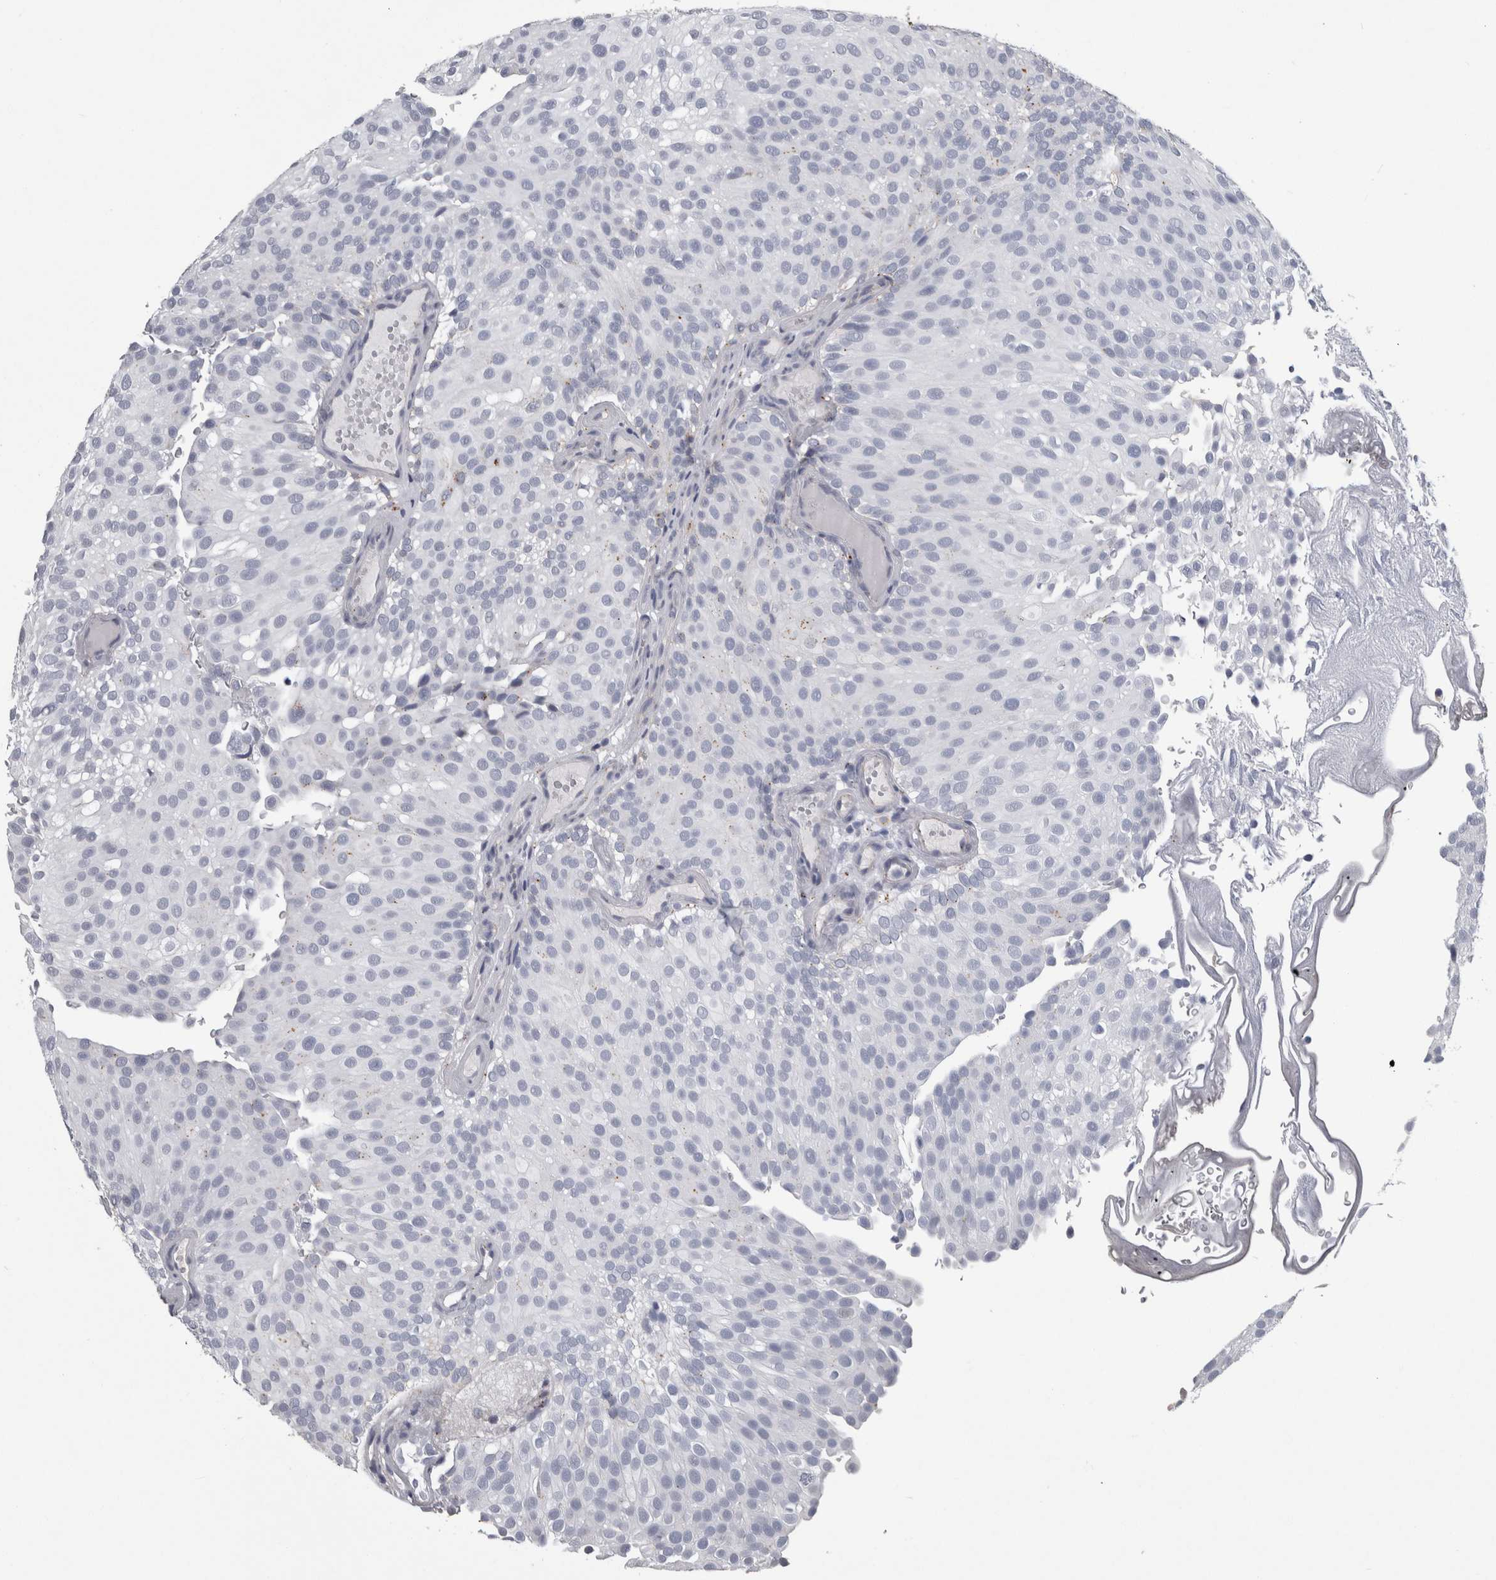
{"staining": {"intensity": "weak", "quantity": "<25%", "location": "cytoplasmic/membranous"}, "tissue": "urothelial cancer", "cell_type": "Tumor cells", "image_type": "cancer", "snomed": [{"axis": "morphology", "description": "Urothelial carcinoma, Low grade"}, {"axis": "topography", "description": "Urinary bladder"}], "caption": "Urothelial carcinoma (low-grade) stained for a protein using immunohistochemistry (IHC) exhibits no staining tumor cells.", "gene": "DPP7", "patient": {"sex": "male", "age": 78}}